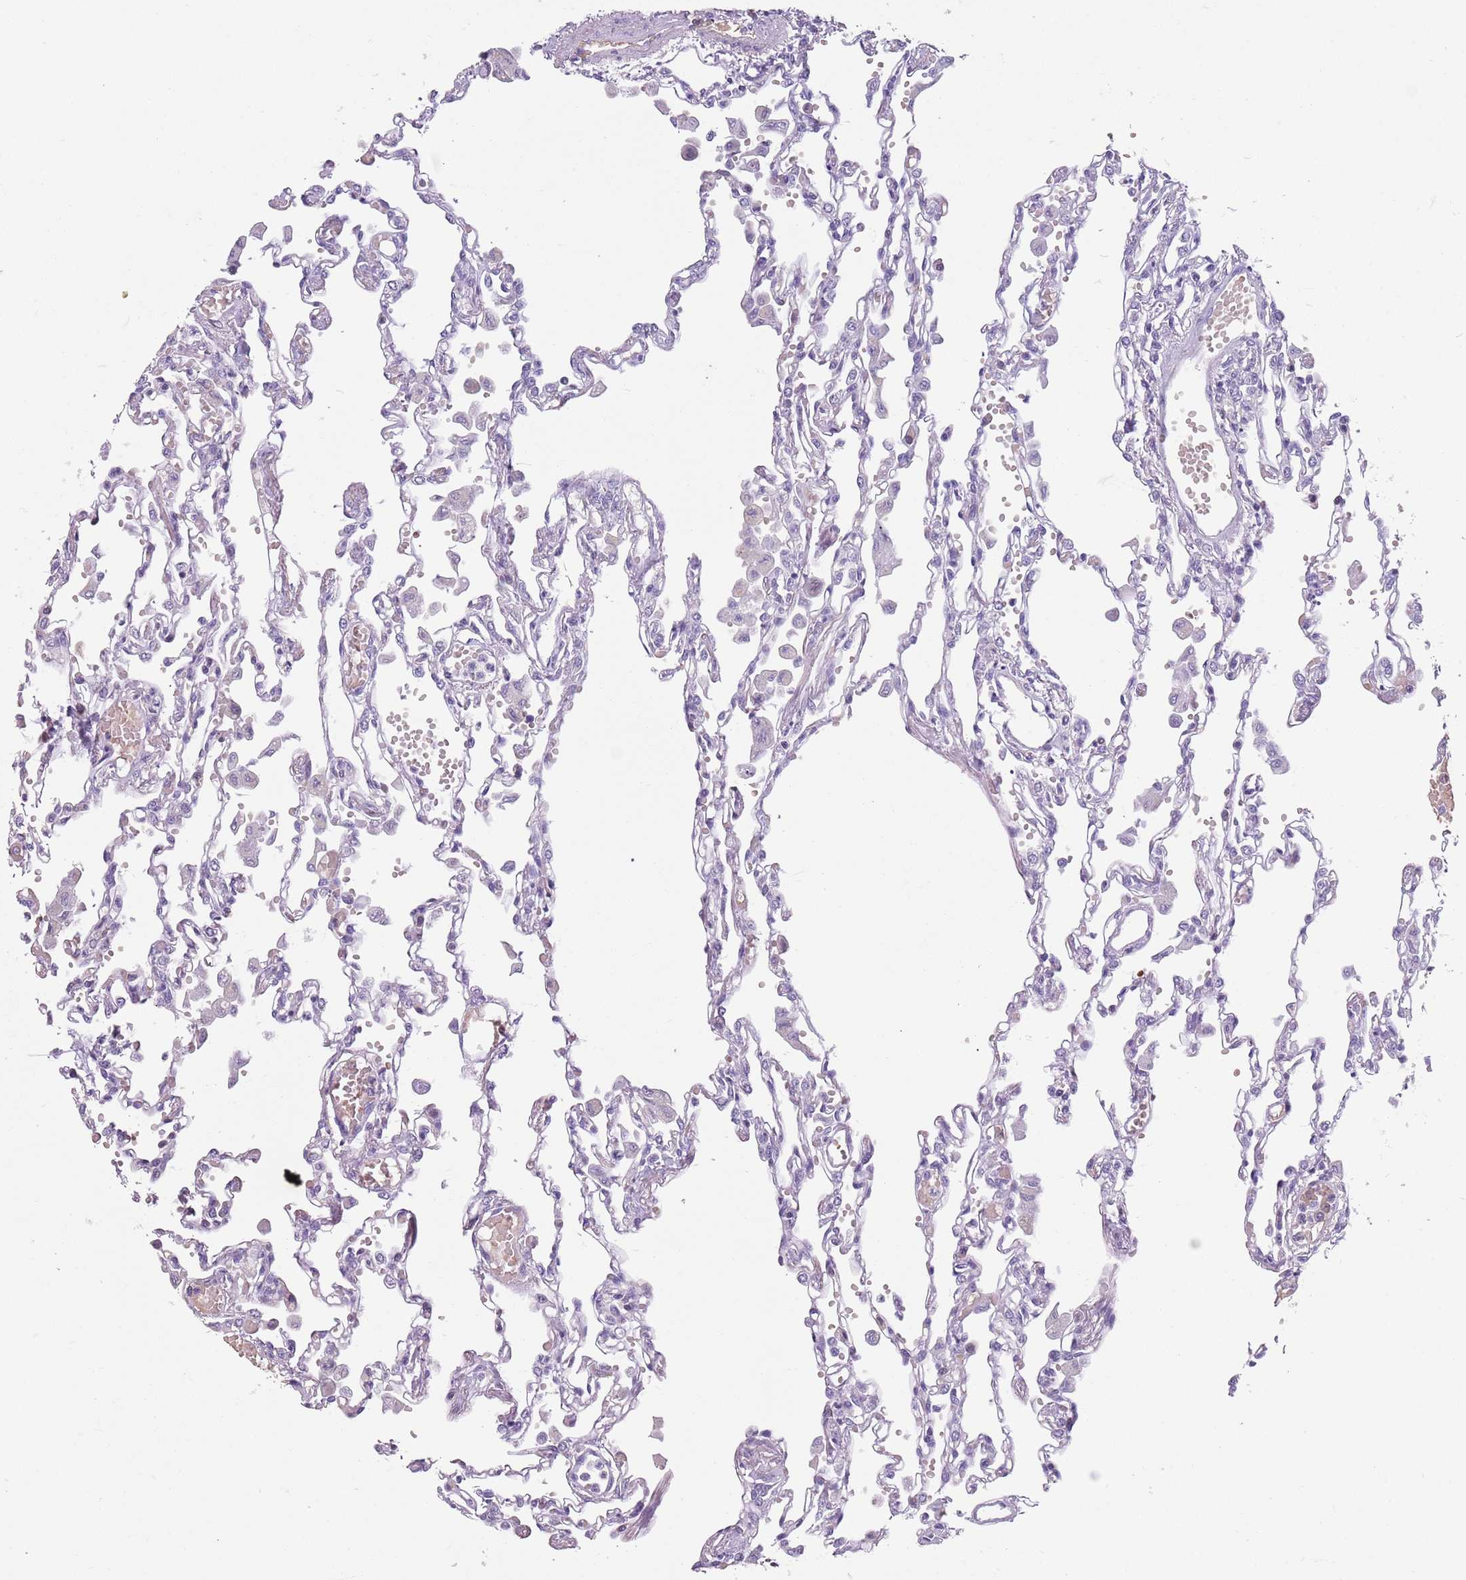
{"staining": {"intensity": "negative", "quantity": "none", "location": "none"}, "tissue": "lung", "cell_type": "Alveolar cells", "image_type": "normal", "snomed": [{"axis": "morphology", "description": "Normal tissue, NOS"}, {"axis": "topography", "description": "Bronchus"}, {"axis": "topography", "description": "Lung"}], "caption": "Immunohistochemistry micrograph of unremarkable lung: lung stained with DAB (3,3'-diaminobenzidine) shows no significant protein positivity in alveolar cells. Brightfield microscopy of immunohistochemistry (IHC) stained with DAB (brown) and hematoxylin (blue), captured at high magnification.", "gene": "SPESP1", "patient": {"sex": "female", "age": 49}}